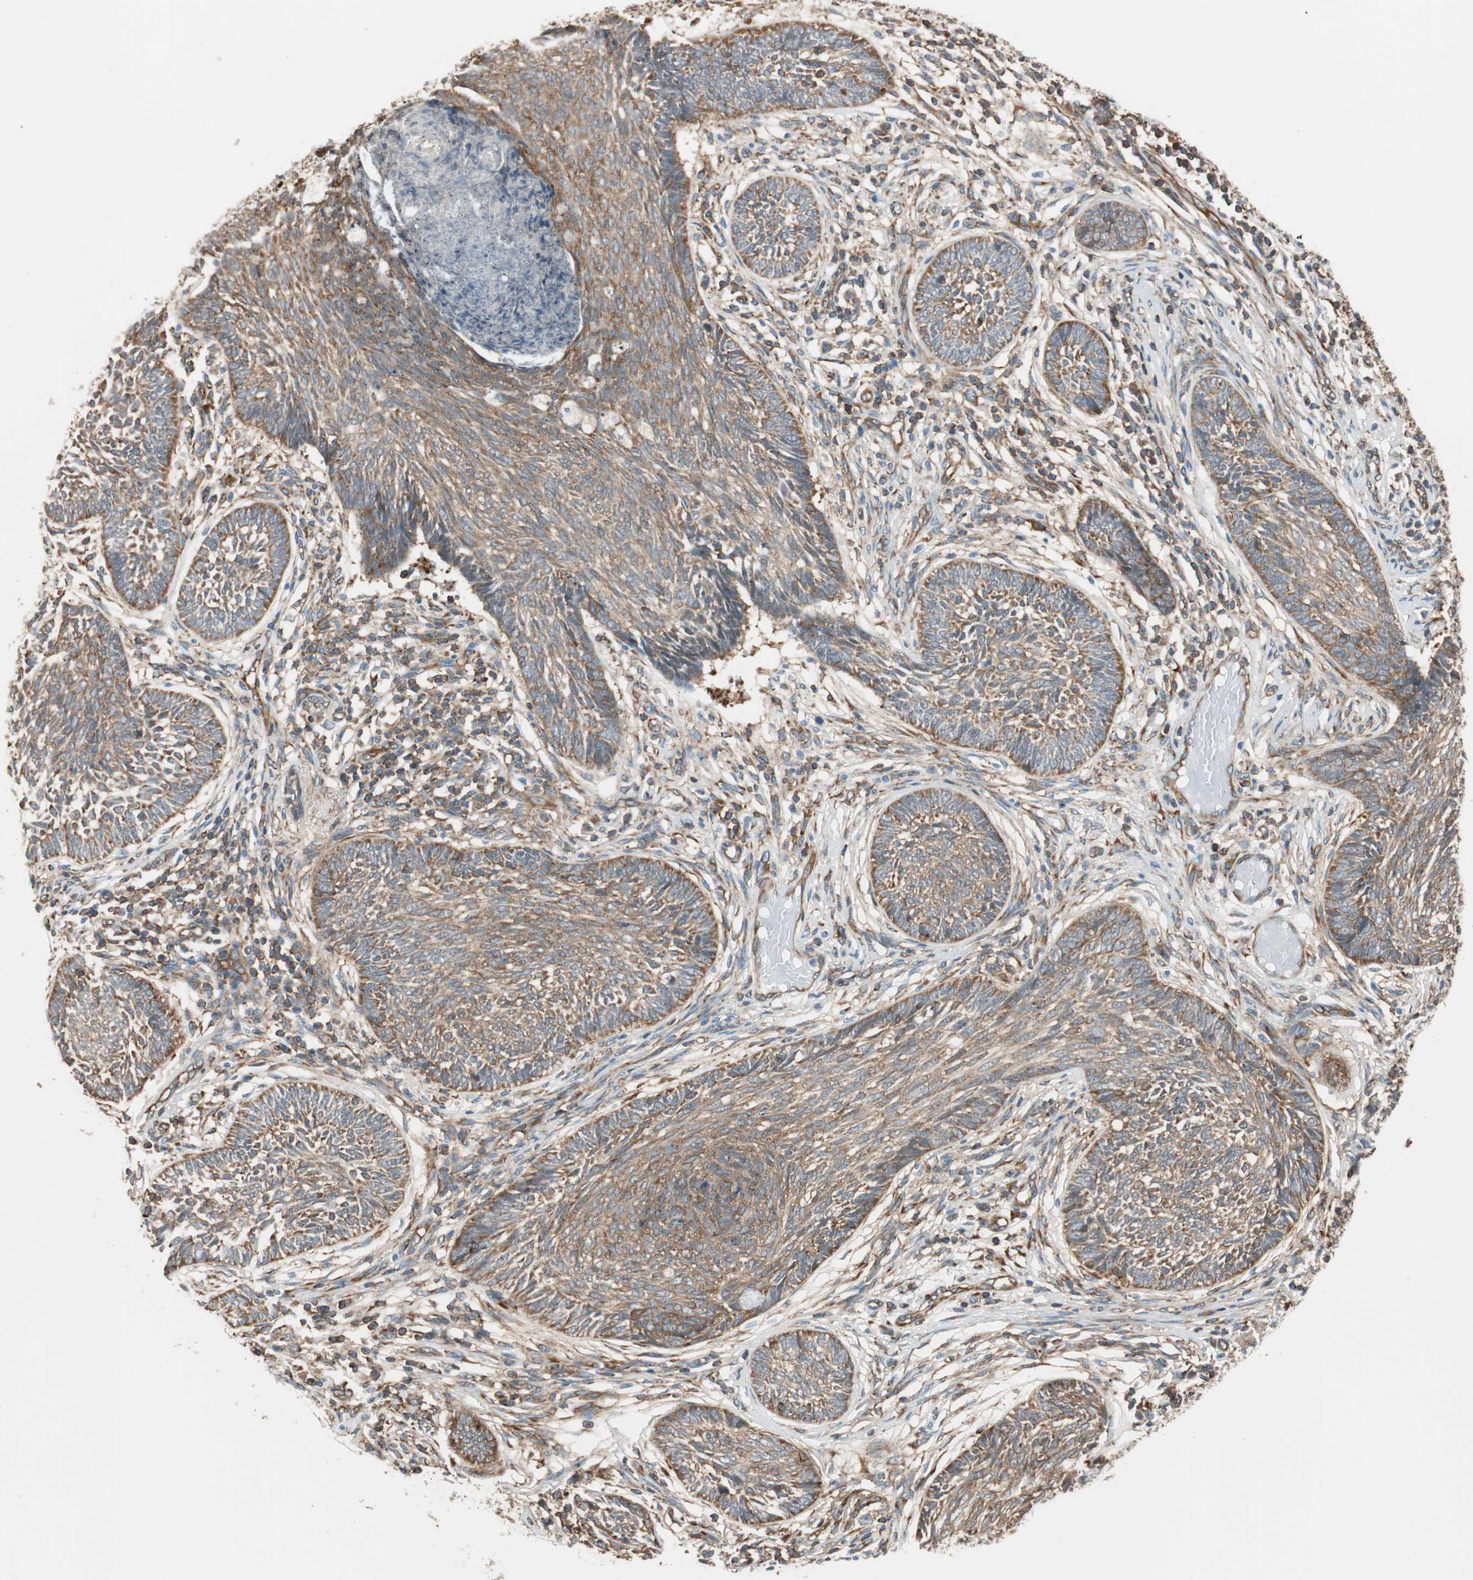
{"staining": {"intensity": "strong", "quantity": ">75%", "location": "cytoplasmic/membranous"}, "tissue": "skin cancer", "cell_type": "Tumor cells", "image_type": "cancer", "snomed": [{"axis": "morphology", "description": "Papilloma, NOS"}, {"axis": "morphology", "description": "Basal cell carcinoma"}, {"axis": "topography", "description": "Skin"}], "caption": "Immunohistochemistry (IHC) staining of skin cancer (papilloma), which demonstrates high levels of strong cytoplasmic/membranous staining in about >75% of tumor cells indicating strong cytoplasmic/membranous protein staining. The staining was performed using DAB (brown) for protein detection and nuclei were counterstained in hematoxylin (blue).", "gene": "WASL", "patient": {"sex": "male", "age": 87}}